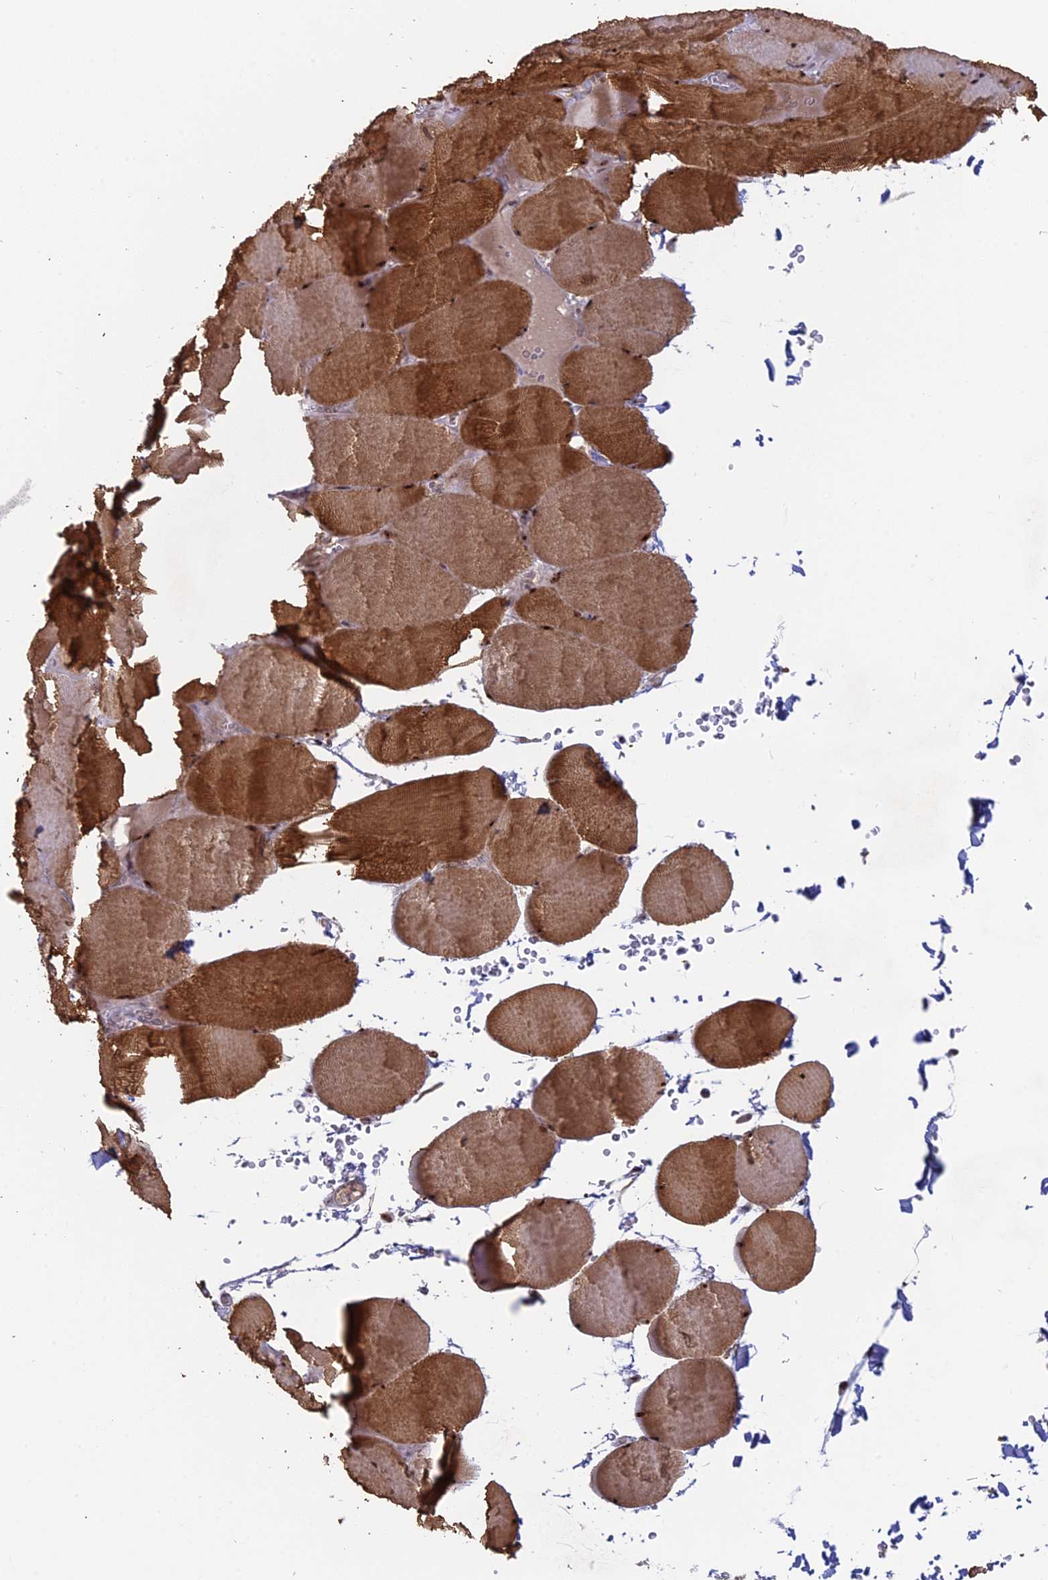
{"staining": {"intensity": "moderate", "quantity": ">75%", "location": "cytoplasmic/membranous"}, "tissue": "skeletal muscle", "cell_type": "Myocytes", "image_type": "normal", "snomed": [{"axis": "morphology", "description": "Normal tissue, NOS"}, {"axis": "topography", "description": "Skeletal muscle"}, {"axis": "topography", "description": "Head-Neck"}], "caption": "Immunohistochemical staining of unremarkable skeletal muscle shows moderate cytoplasmic/membranous protein positivity in about >75% of myocytes. Ihc stains the protein of interest in brown and the nuclei are stained blue.", "gene": "FAM131A", "patient": {"sex": "male", "age": 66}}